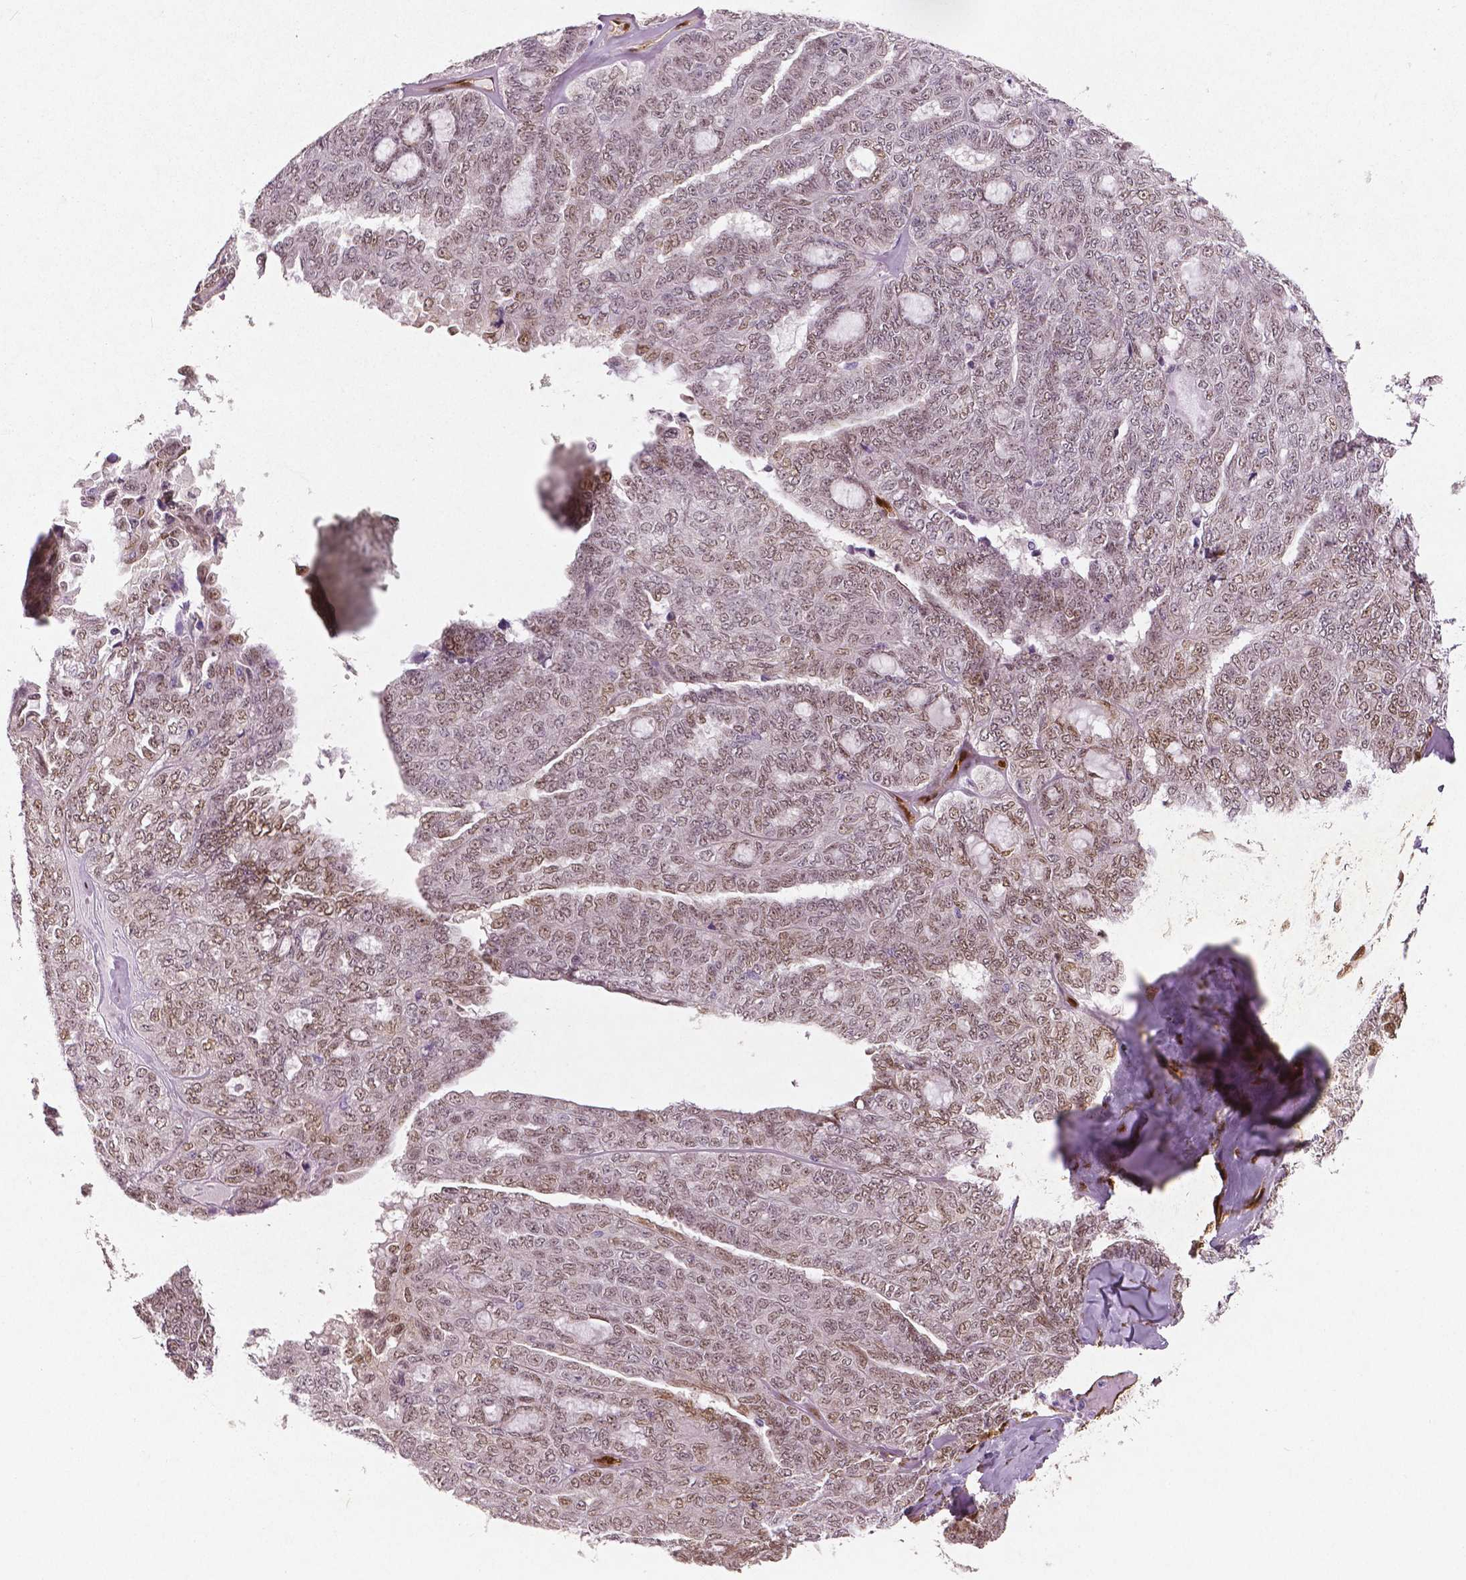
{"staining": {"intensity": "weak", "quantity": ">75%", "location": "cytoplasmic/membranous,nuclear"}, "tissue": "ovarian cancer", "cell_type": "Tumor cells", "image_type": "cancer", "snomed": [{"axis": "morphology", "description": "Cystadenocarcinoma, serous, NOS"}, {"axis": "topography", "description": "Ovary"}], "caption": "Immunohistochemistry (IHC) (DAB (3,3'-diaminobenzidine)) staining of human ovarian serous cystadenocarcinoma shows weak cytoplasmic/membranous and nuclear protein positivity in approximately >75% of tumor cells.", "gene": "WWTR1", "patient": {"sex": "female", "age": 71}}